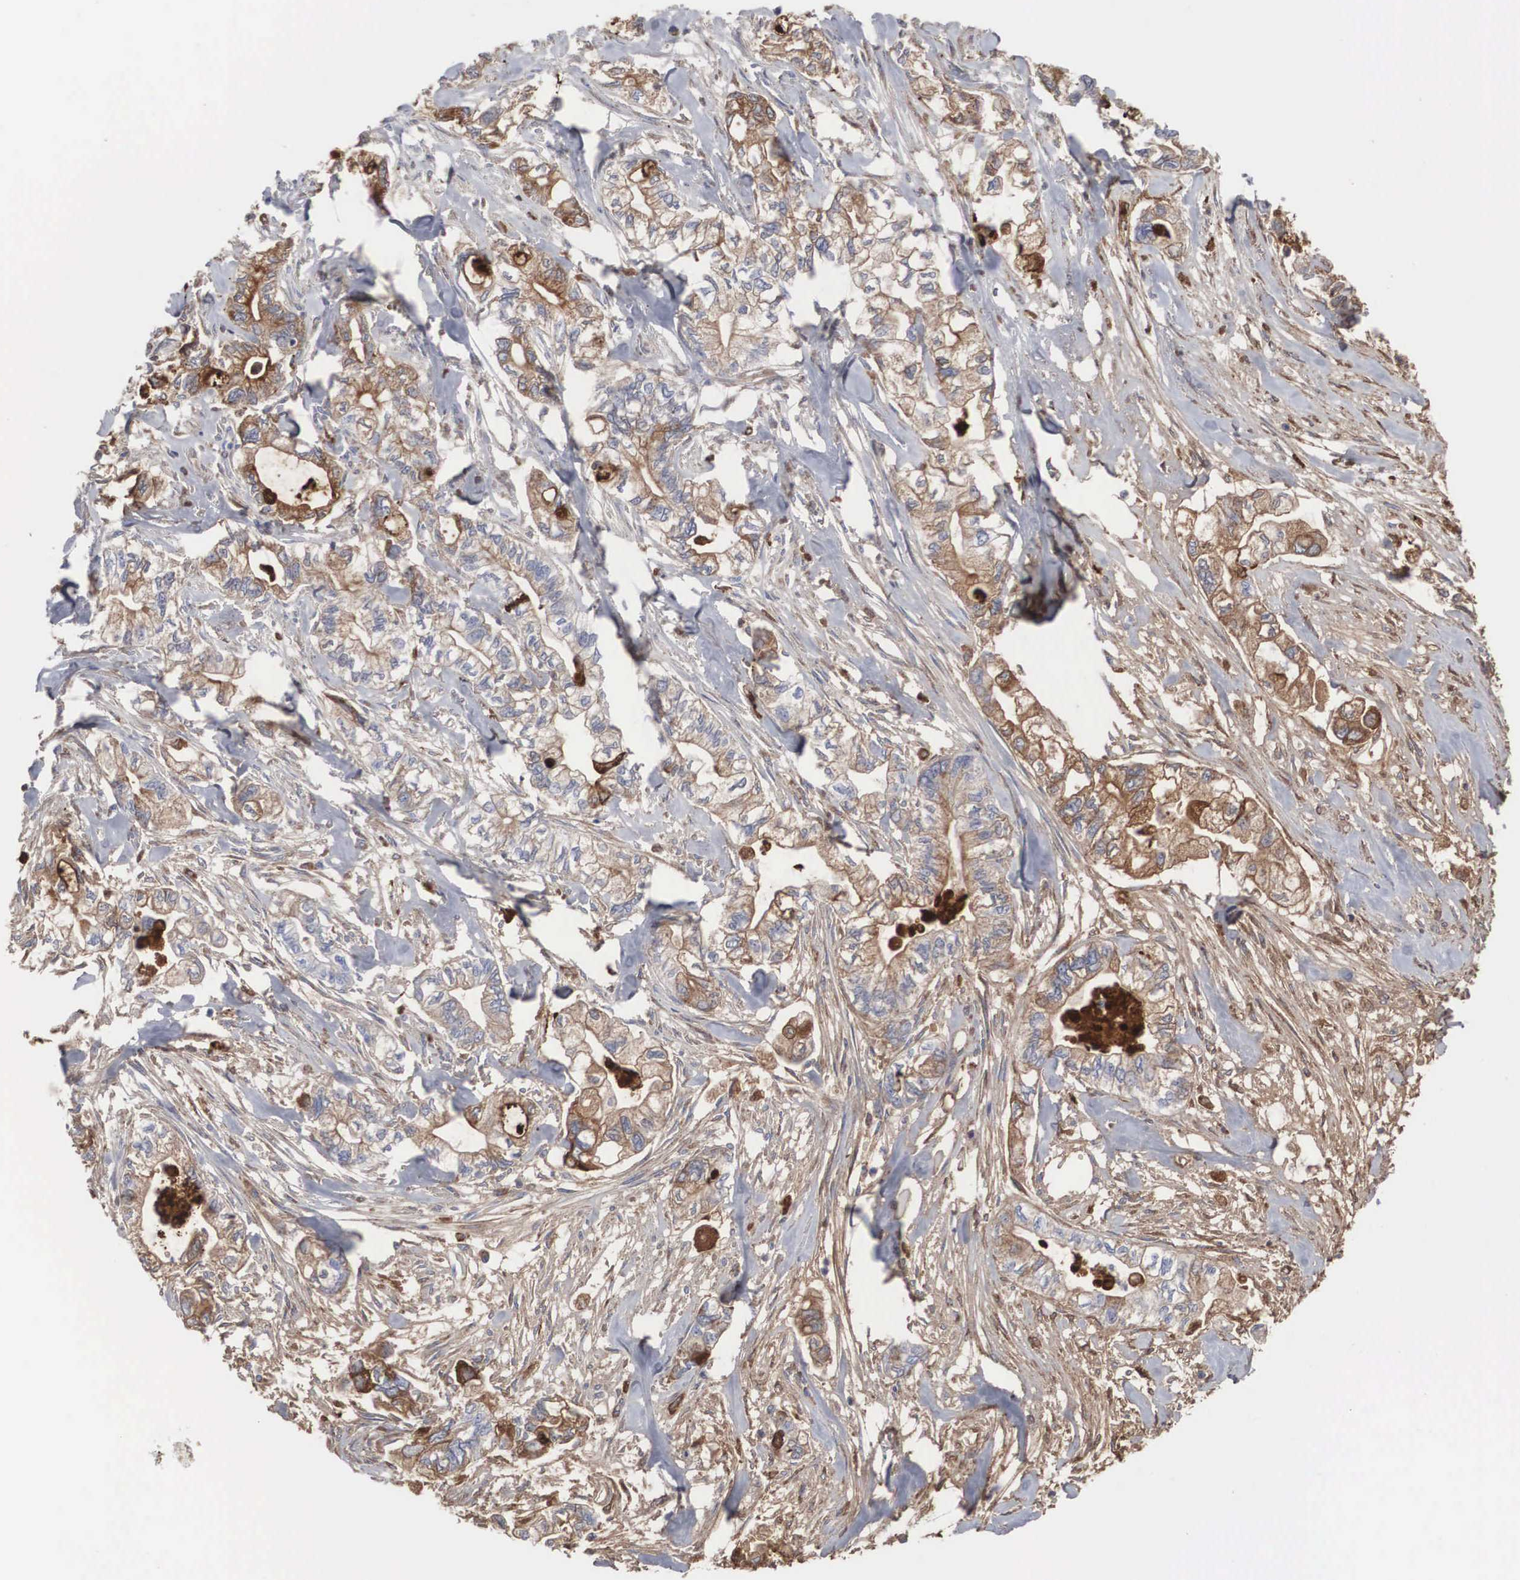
{"staining": {"intensity": "moderate", "quantity": ">75%", "location": "cytoplasmic/membranous"}, "tissue": "pancreatic cancer", "cell_type": "Tumor cells", "image_type": "cancer", "snomed": [{"axis": "morphology", "description": "Adenocarcinoma, NOS"}, {"axis": "topography", "description": "Pancreas"}], "caption": "The photomicrograph reveals immunohistochemical staining of adenocarcinoma (pancreatic). There is moderate cytoplasmic/membranous staining is appreciated in about >75% of tumor cells. (Stains: DAB (3,3'-diaminobenzidine) in brown, nuclei in blue, Microscopy: brightfield microscopy at high magnification).", "gene": "LGALS3BP", "patient": {"sex": "male", "age": 79}}